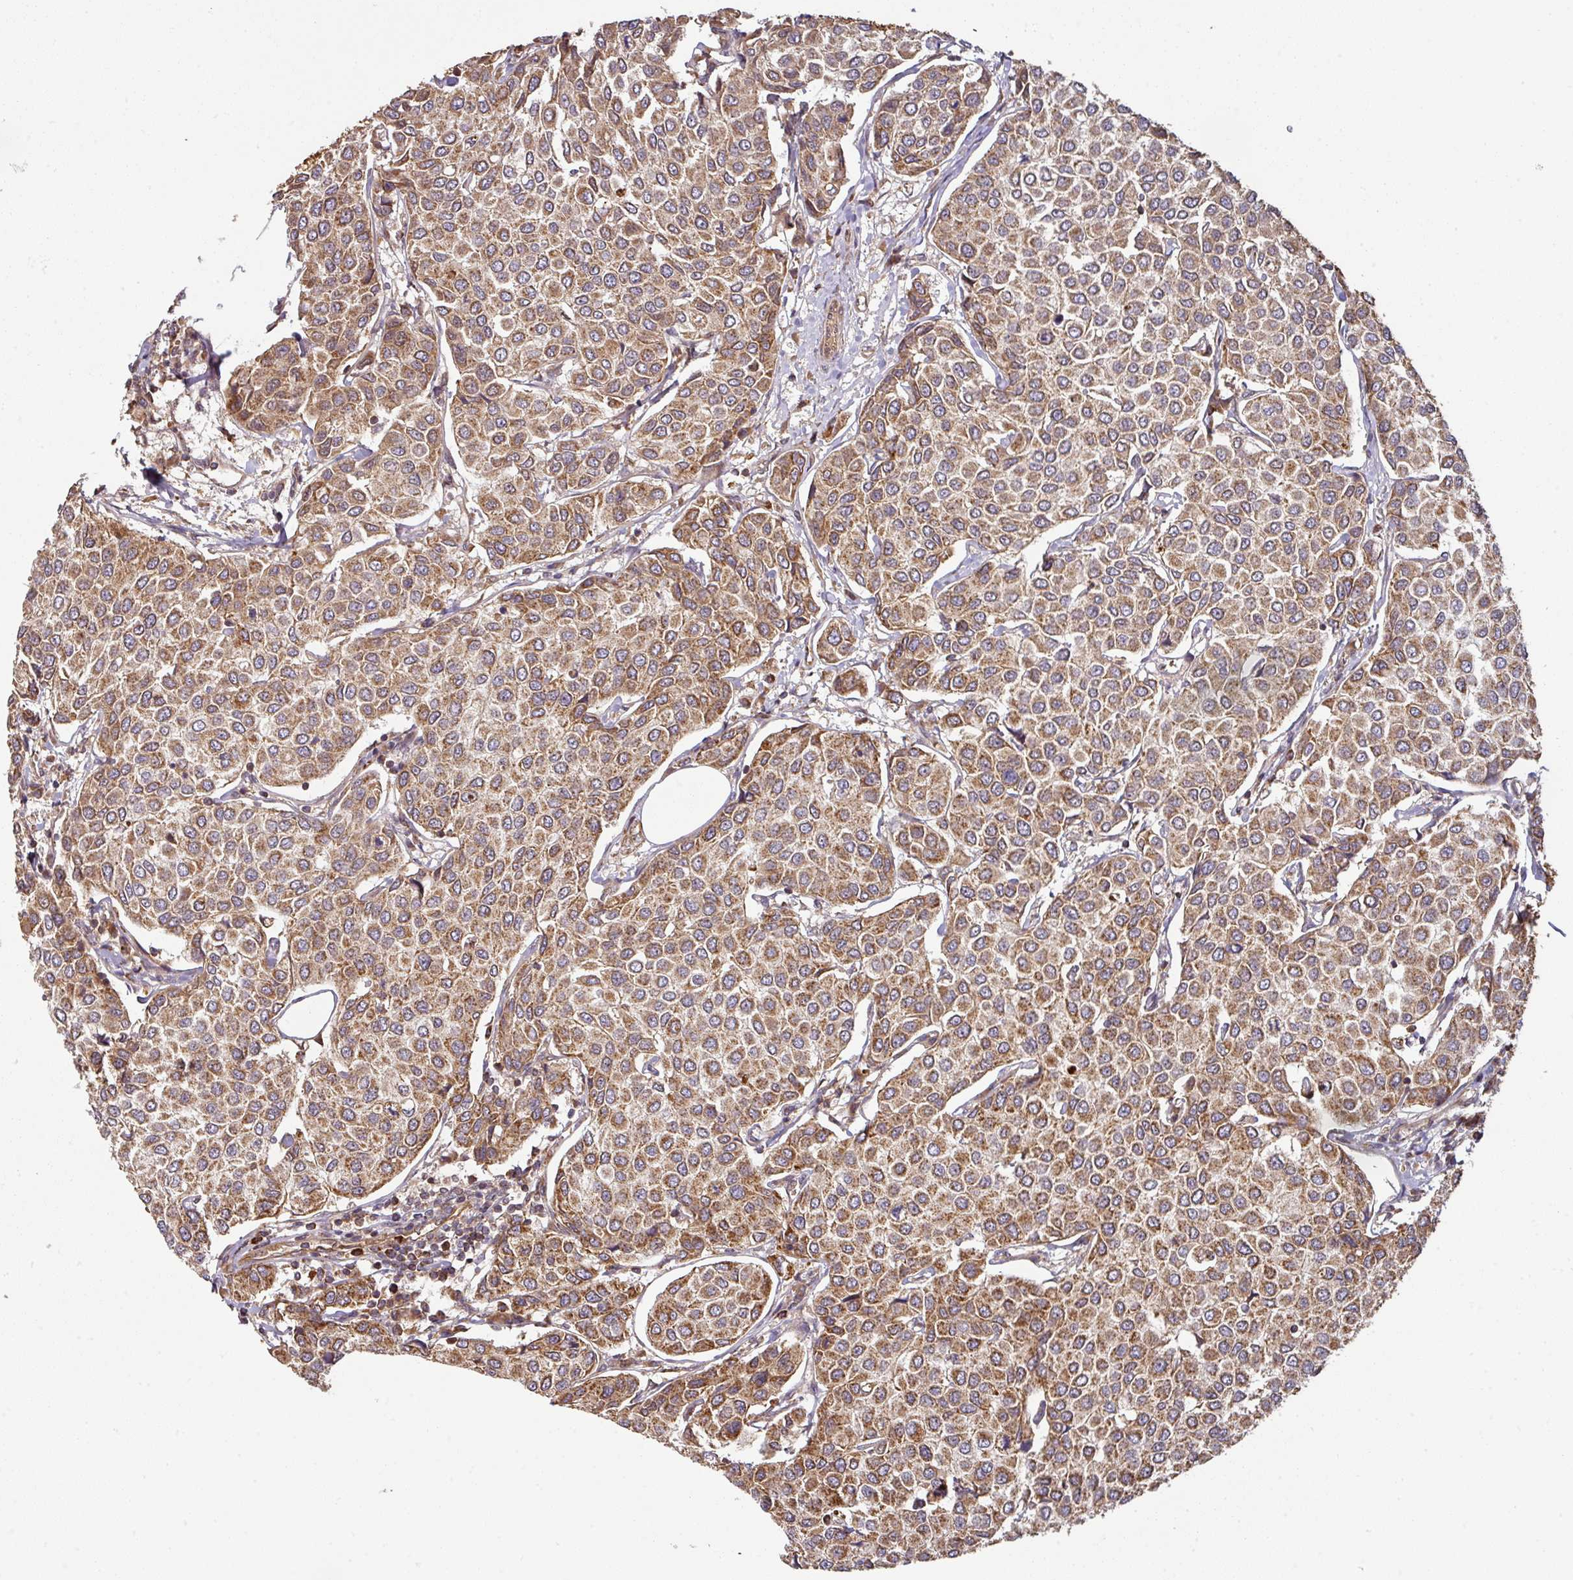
{"staining": {"intensity": "strong", "quantity": ">75%", "location": "cytoplasmic/membranous"}, "tissue": "breast cancer", "cell_type": "Tumor cells", "image_type": "cancer", "snomed": [{"axis": "morphology", "description": "Duct carcinoma"}, {"axis": "topography", "description": "Breast"}], "caption": "Immunohistochemistry (IHC) (DAB) staining of human invasive ductal carcinoma (breast) displays strong cytoplasmic/membranous protein positivity in about >75% of tumor cells.", "gene": "TRAP1", "patient": {"sex": "female", "age": 55}}